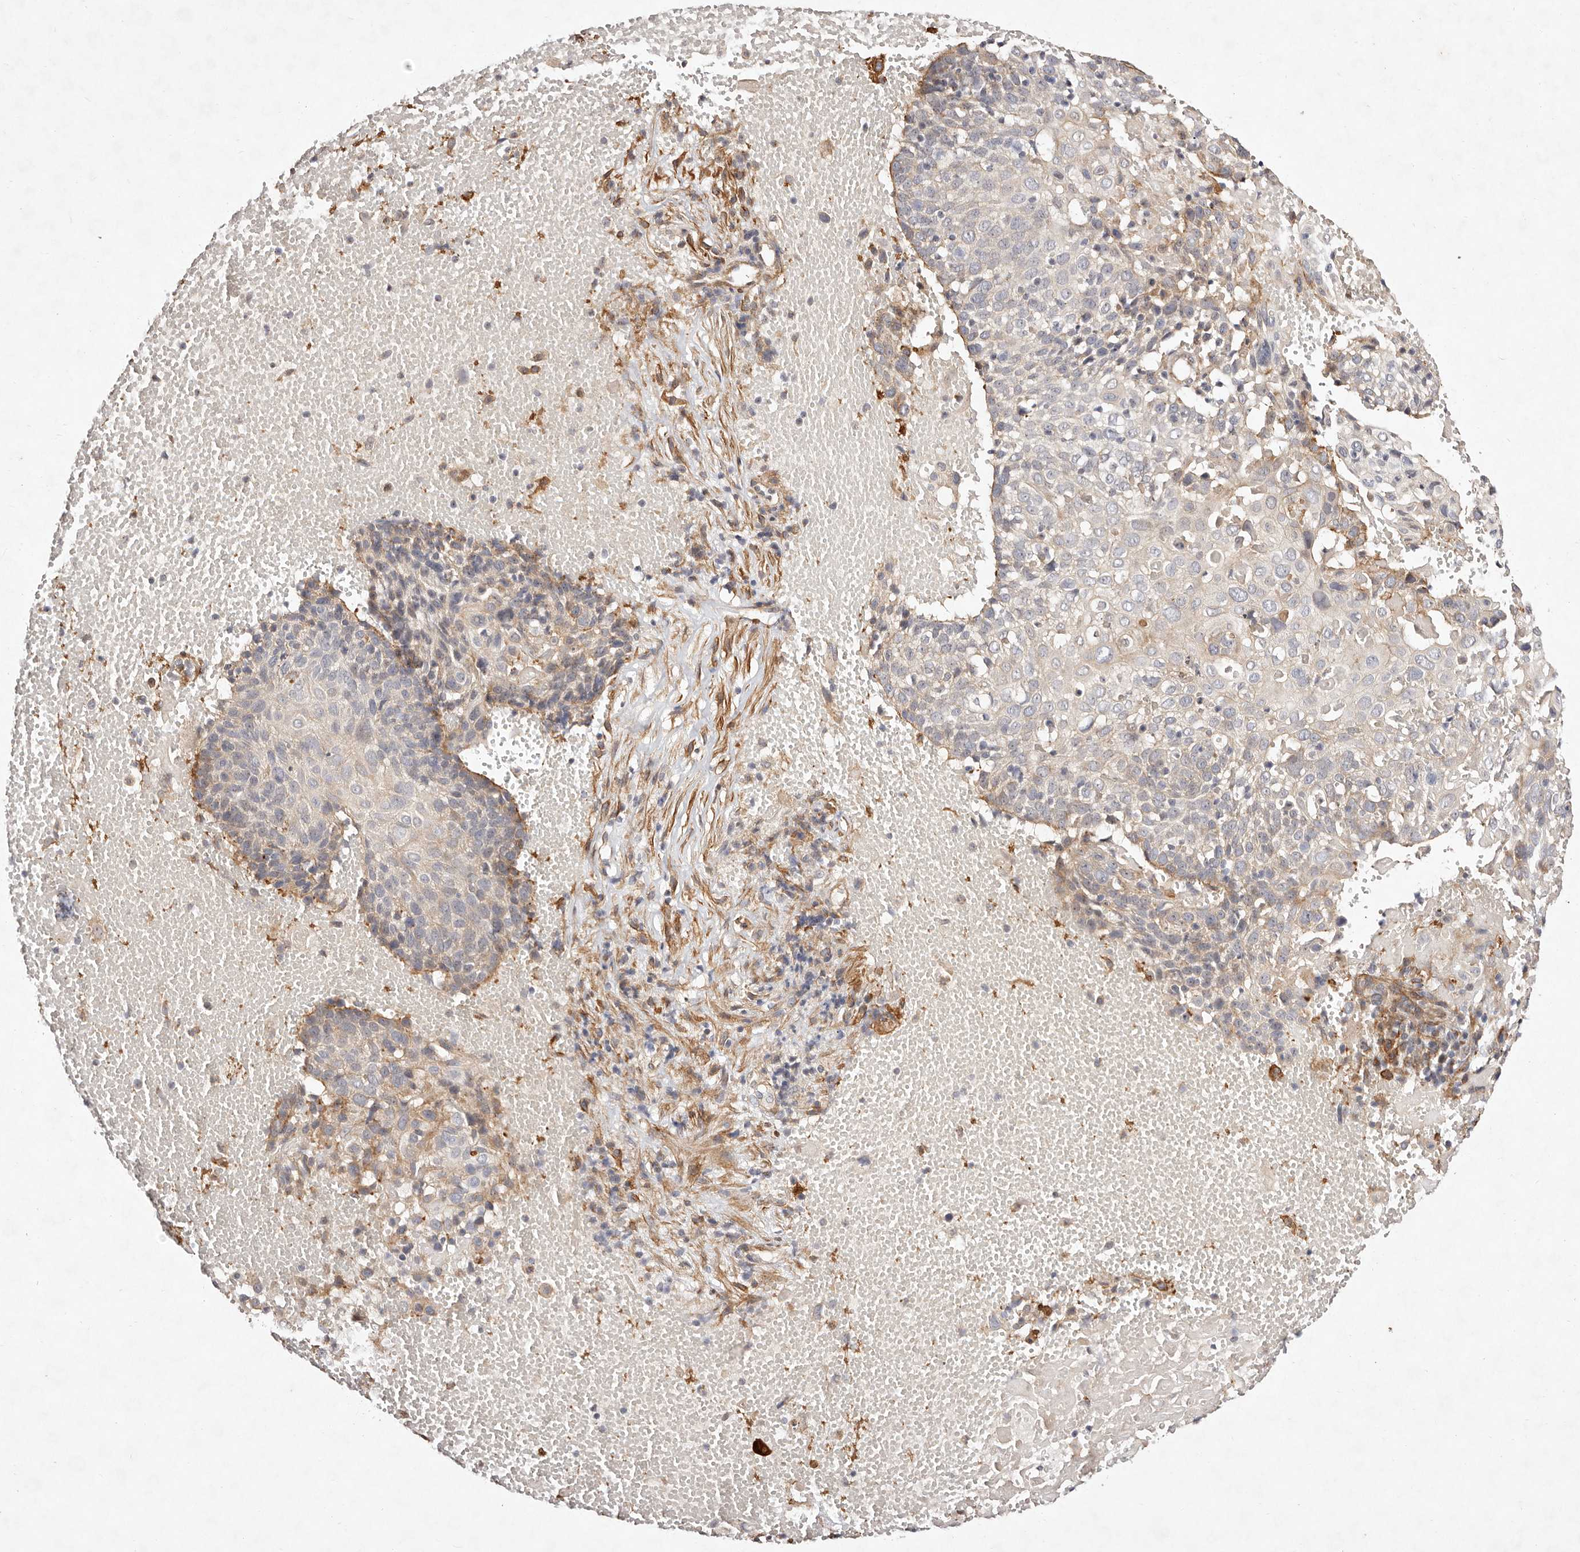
{"staining": {"intensity": "moderate", "quantity": "<25%", "location": "cytoplasmic/membranous"}, "tissue": "cervical cancer", "cell_type": "Tumor cells", "image_type": "cancer", "snomed": [{"axis": "morphology", "description": "Squamous cell carcinoma, NOS"}, {"axis": "topography", "description": "Cervix"}], "caption": "Protein staining shows moderate cytoplasmic/membranous positivity in about <25% of tumor cells in cervical cancer. (DAB IHC, brown staining for protein, blue staining for nuclei).", "gene": "MTMR11", "patient": {"sex": "female", "age": 74}}